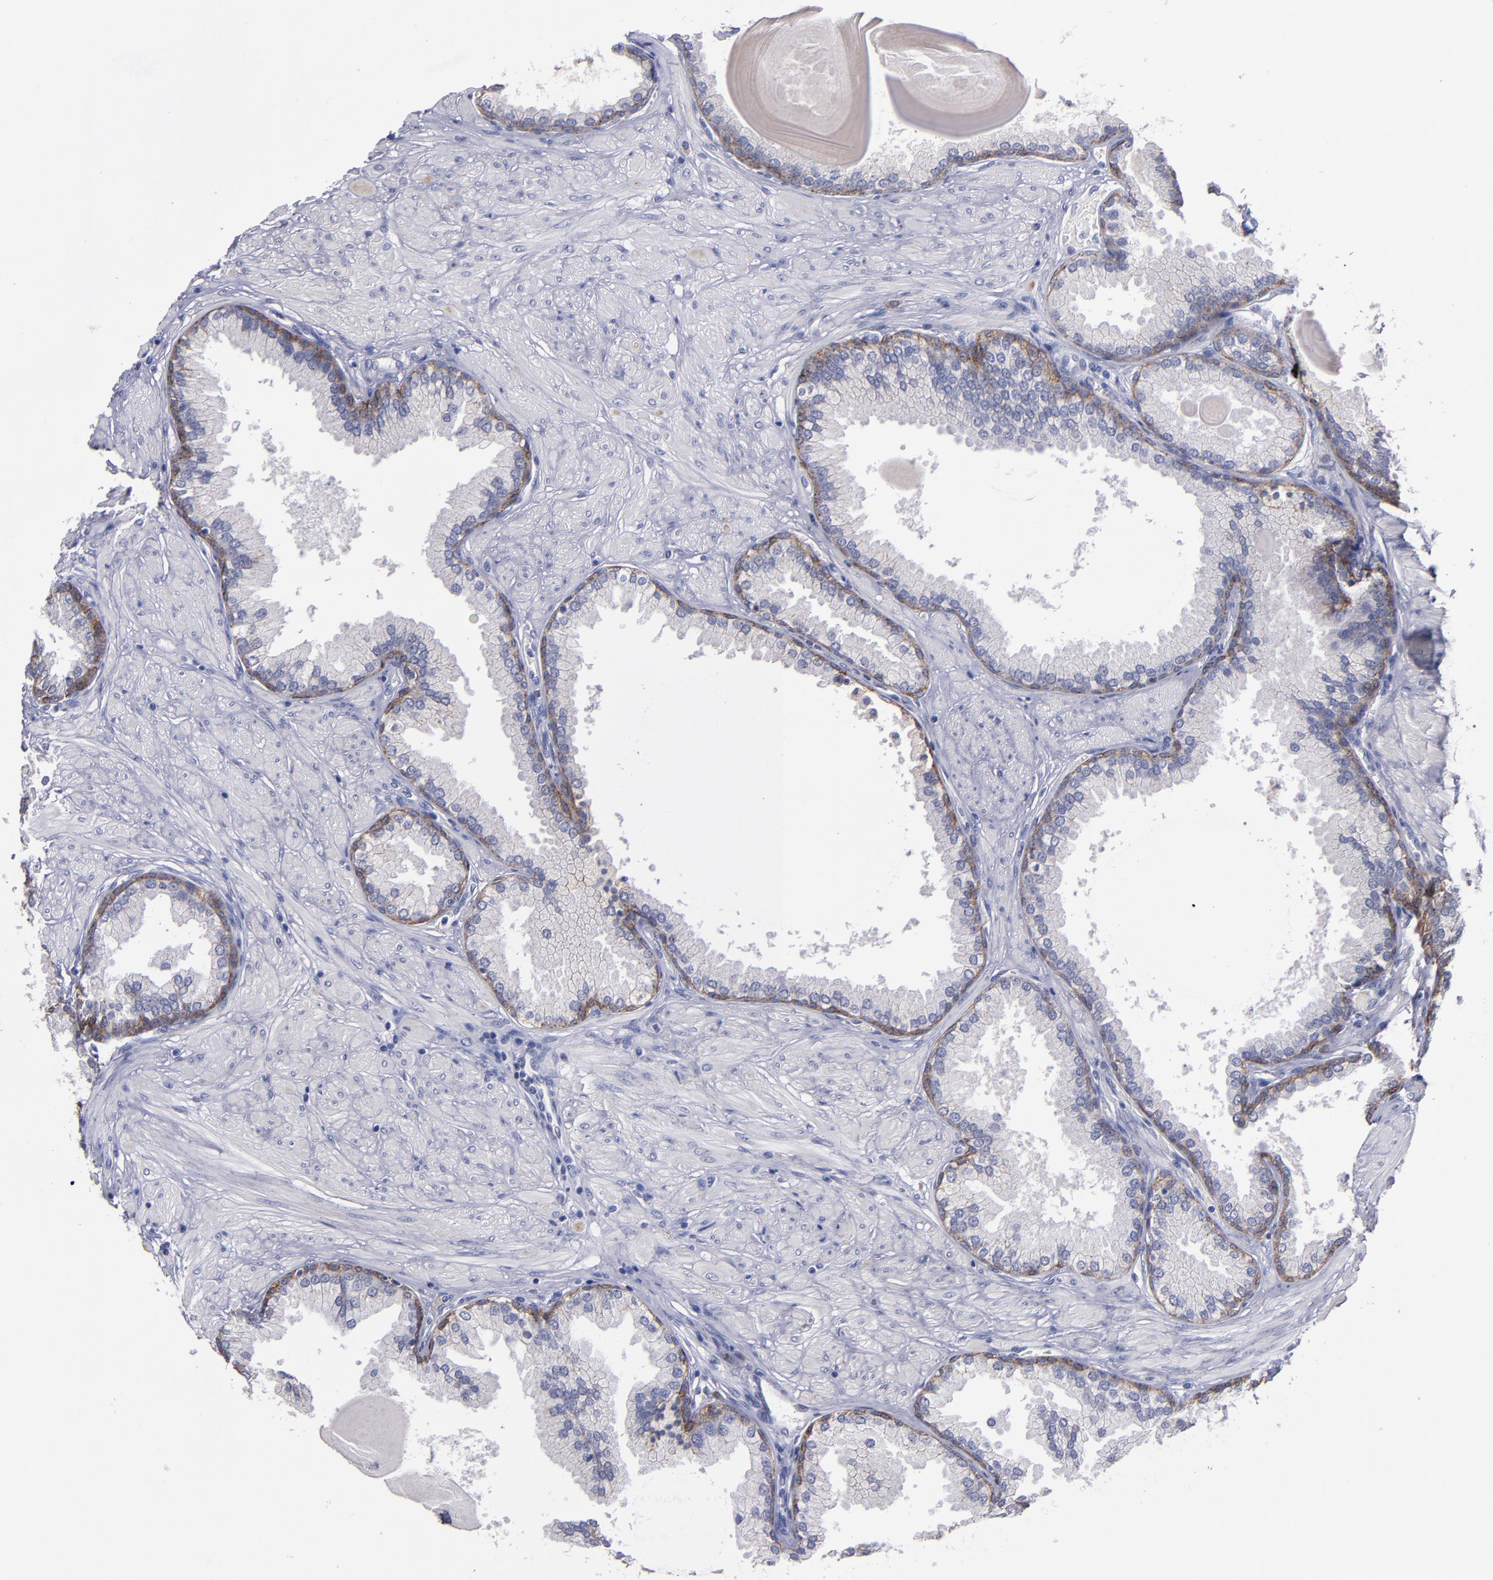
{"staining": {"intensity": "weak", "quantity": "25%-75%", "location": "cytoplasmic/membranous"}, "tissue": "prostate", "cell_type": "Glandular cells", "image_type": "normal", "snomed": [{"axis": "morphology", "description": "Normal tissue, NOS"}, {"axis": "topography", "description": "Prostate"}], "caption": "This histopathology image reveals benign prostate stained with immunohistochemistry to label a protein in brown. The cytoplasmic/membranous of glandular cells show weak positivity for the protein. Nuclei are counter-stained blue.", "gene": "CDH3", "patient": {"sex": "male", "age": 51}}